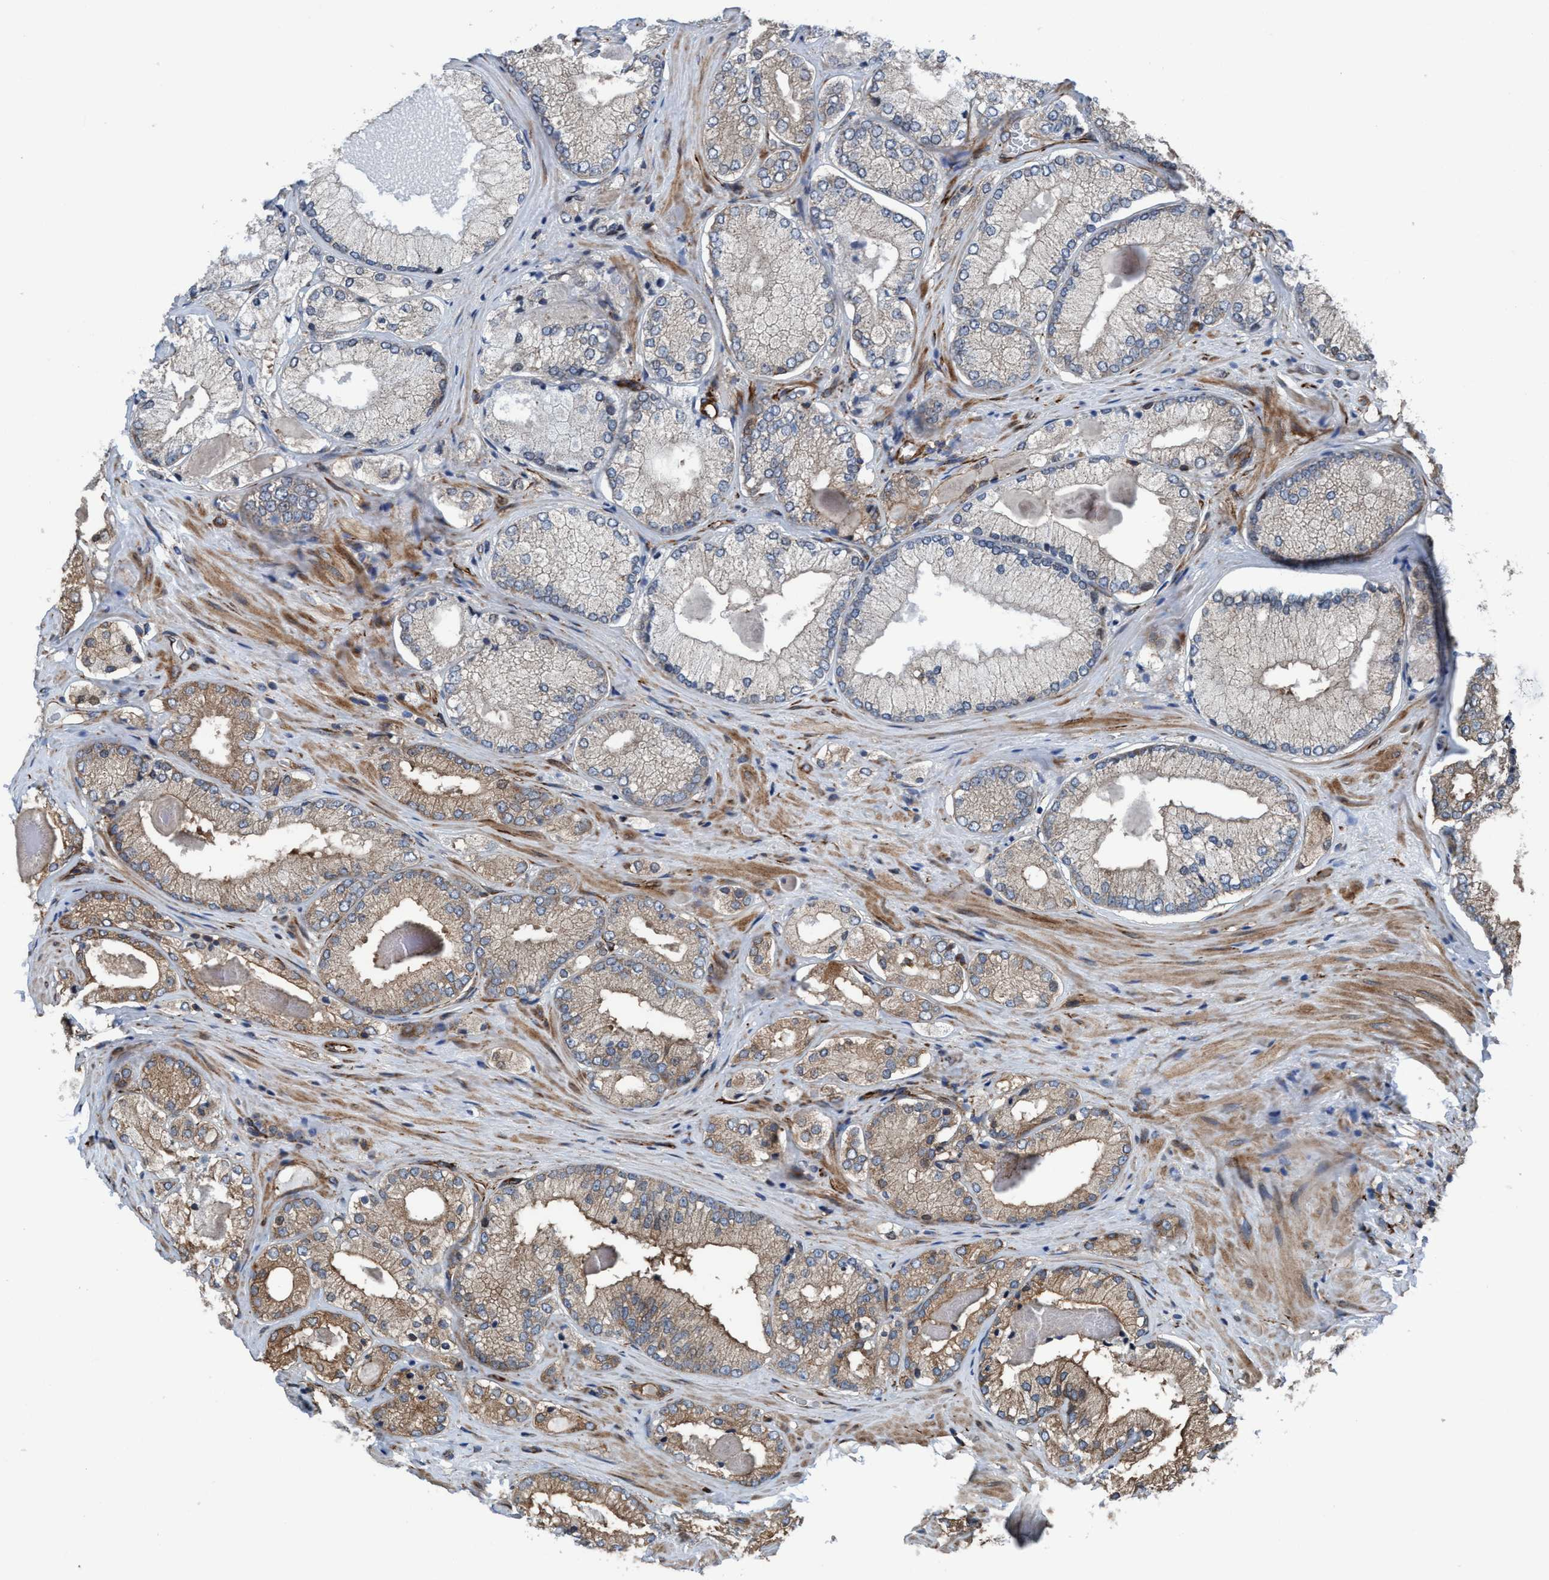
{"staining": {"intensity": "weak", "quantity": "<25%", "location": "cytoplasmic/membranous"}, "tissue": "prostate cancer", "cell_type": "Tumor cells", "image_type": "cancer", "snomed": [{"axis": "morphology", "description": "Adenocarcinoma, Low grade"}, {"axis": "topography", "description": "Prostate"}], "caption": "This is an immunohistochemistry (IHC) histopathology image of human prostate cancer. There is no positivity in tumor cells.", "gene": "NMT1", "patient": {"sex": "male", "age": 65}}